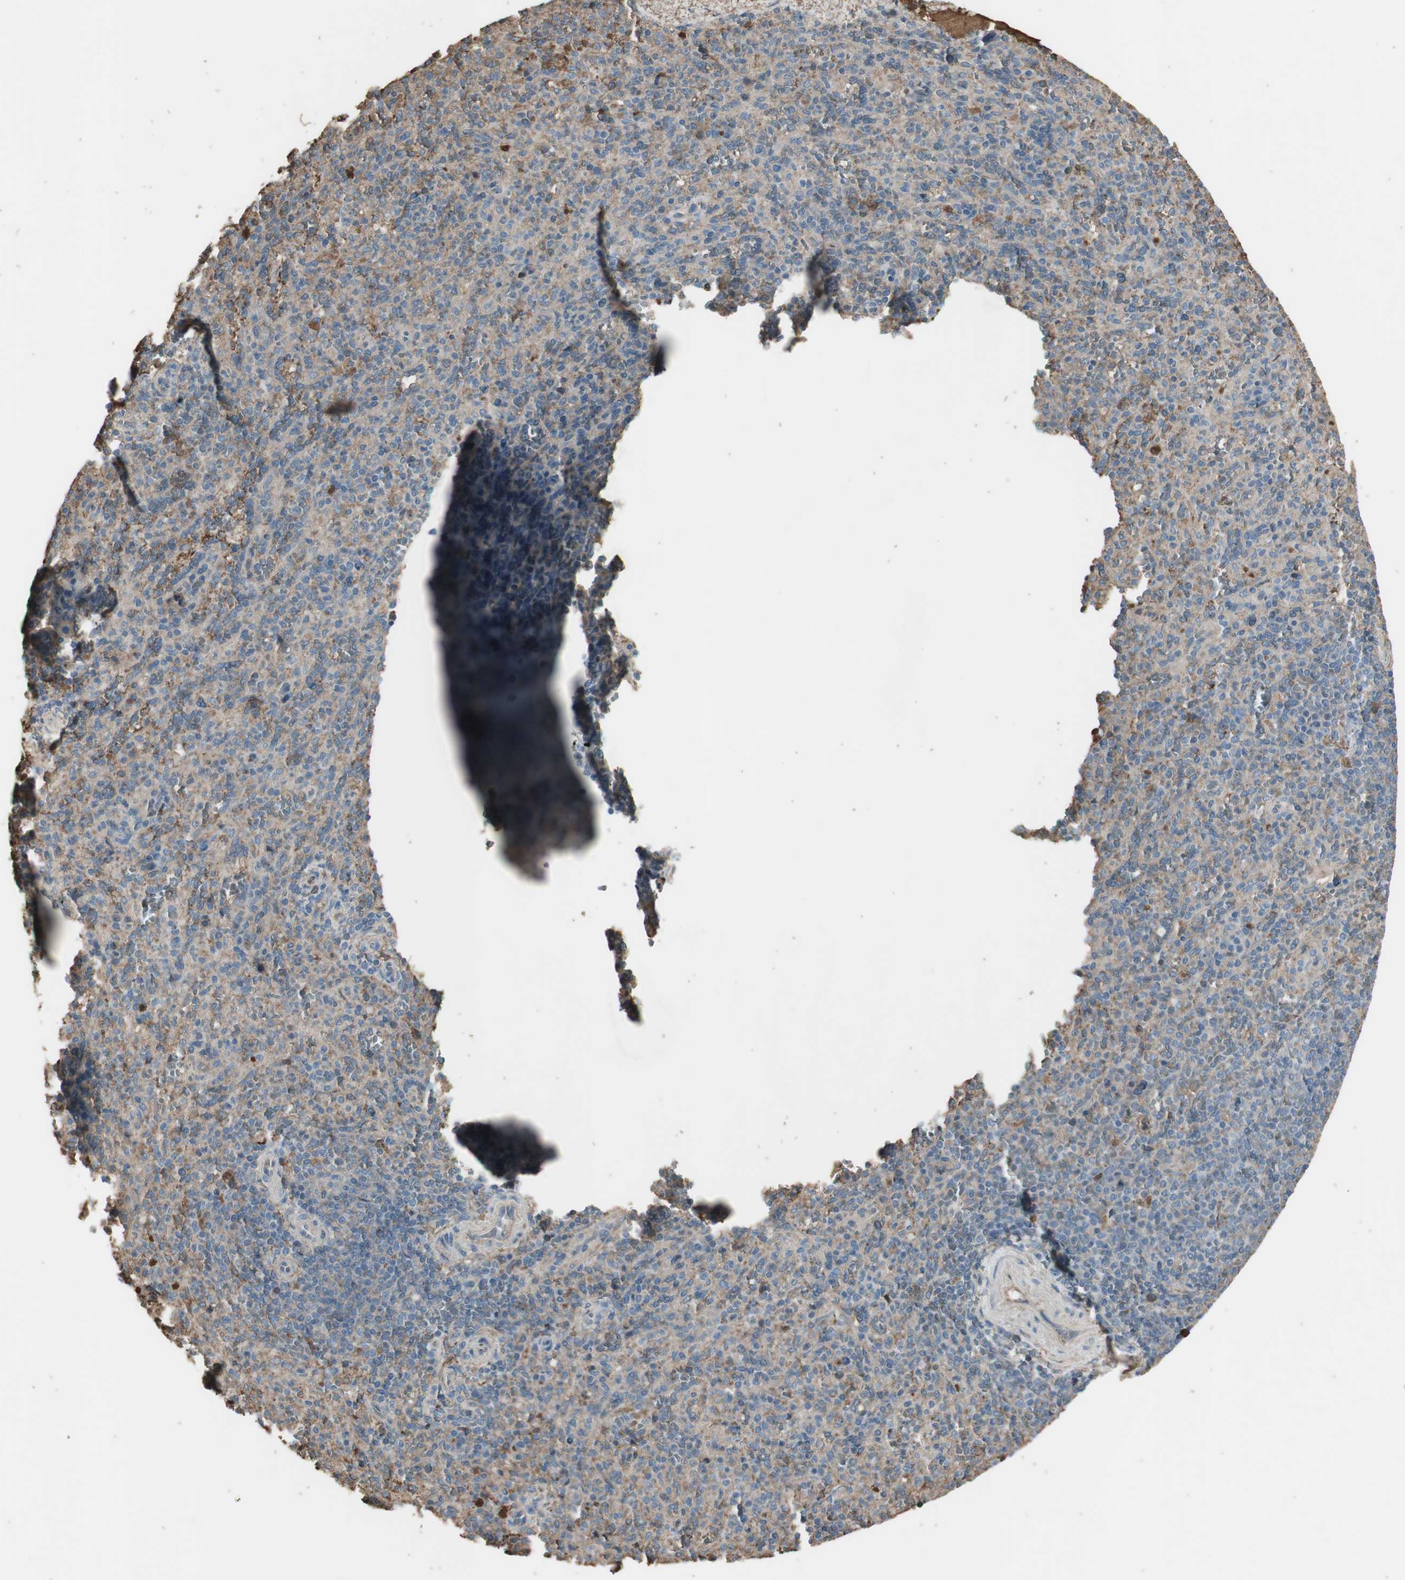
{"staining": {"intensity": "negative", "quantity": "none", "location": "none"}, "tissue": "spleen", "cell_type": "Cells in red pulp", "image_type": "normal", "snomed": [{"axis": "morphology", "description": "Normal tissue, NOS"}, {"axis": "topography", "description": "Spleen"}], "caption": "High power microscopy image of an immunohistochemistry (IHC) photomicrograph of unremarkable spleen, revealing no significant expression in cells in red pulp.", "gene": "MMP14", "patient": {"sex": "male", "age": 36}}